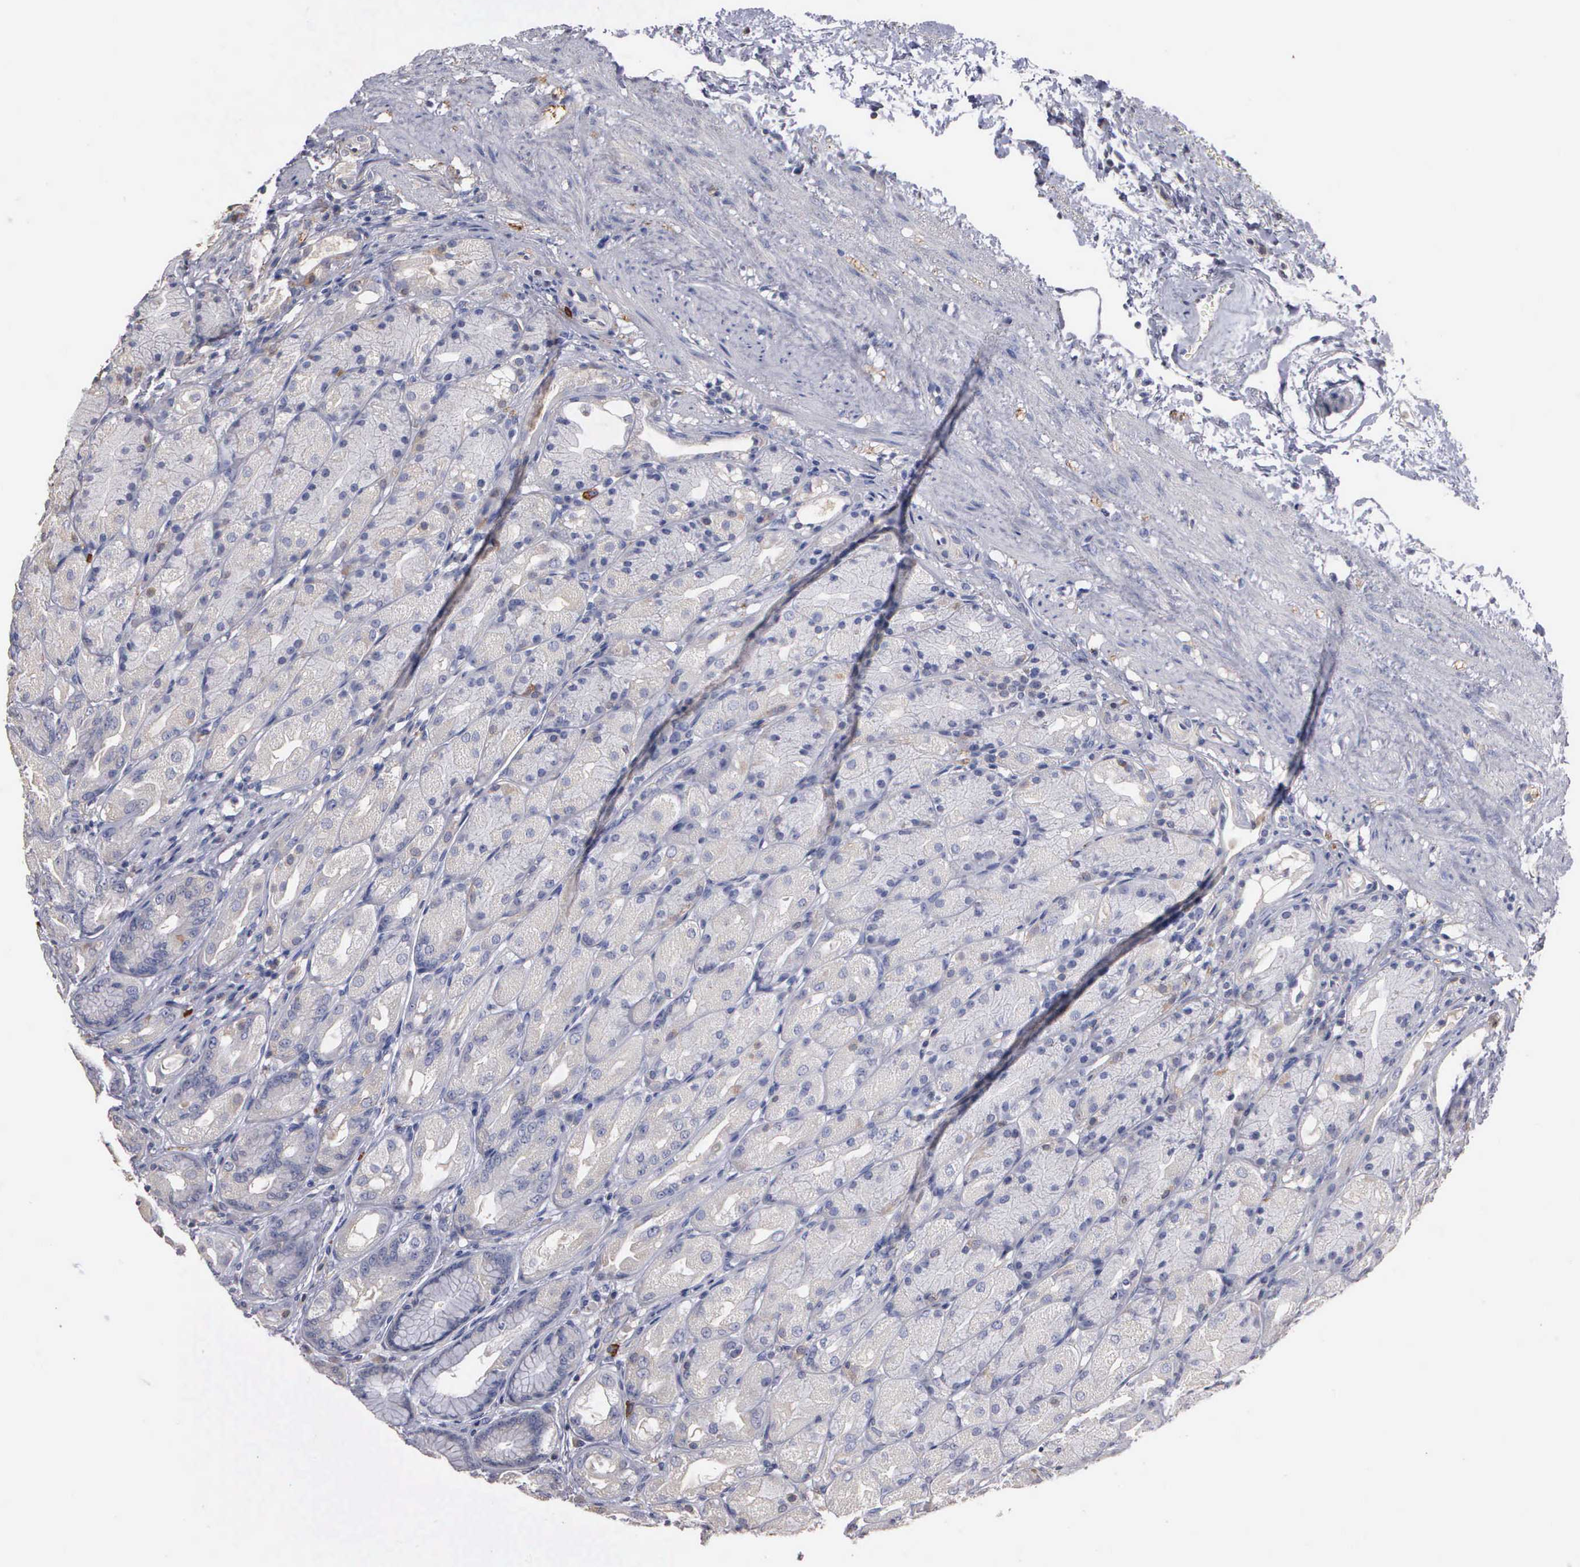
{"staining": {"intensity": "negative", "quantity": "none", "location": "none"}, "tissue": "stomach", "cell_type": "Glandular cells", "image_type": "normal", "snomed": [{"axis": "morphology", "description": "Normal tissue, NOS"}, {"axis": "topography", "description": "Stomach, upper"}], "caption": "Protein analysis of unremarkable stomach demonstrates no significant positivity in glandular cells. (Brightfield microscopy of DAB immunohistochemistry at high magnification).", "gene": "ENO3", "patient": {"sex": "female", "age": 75}}